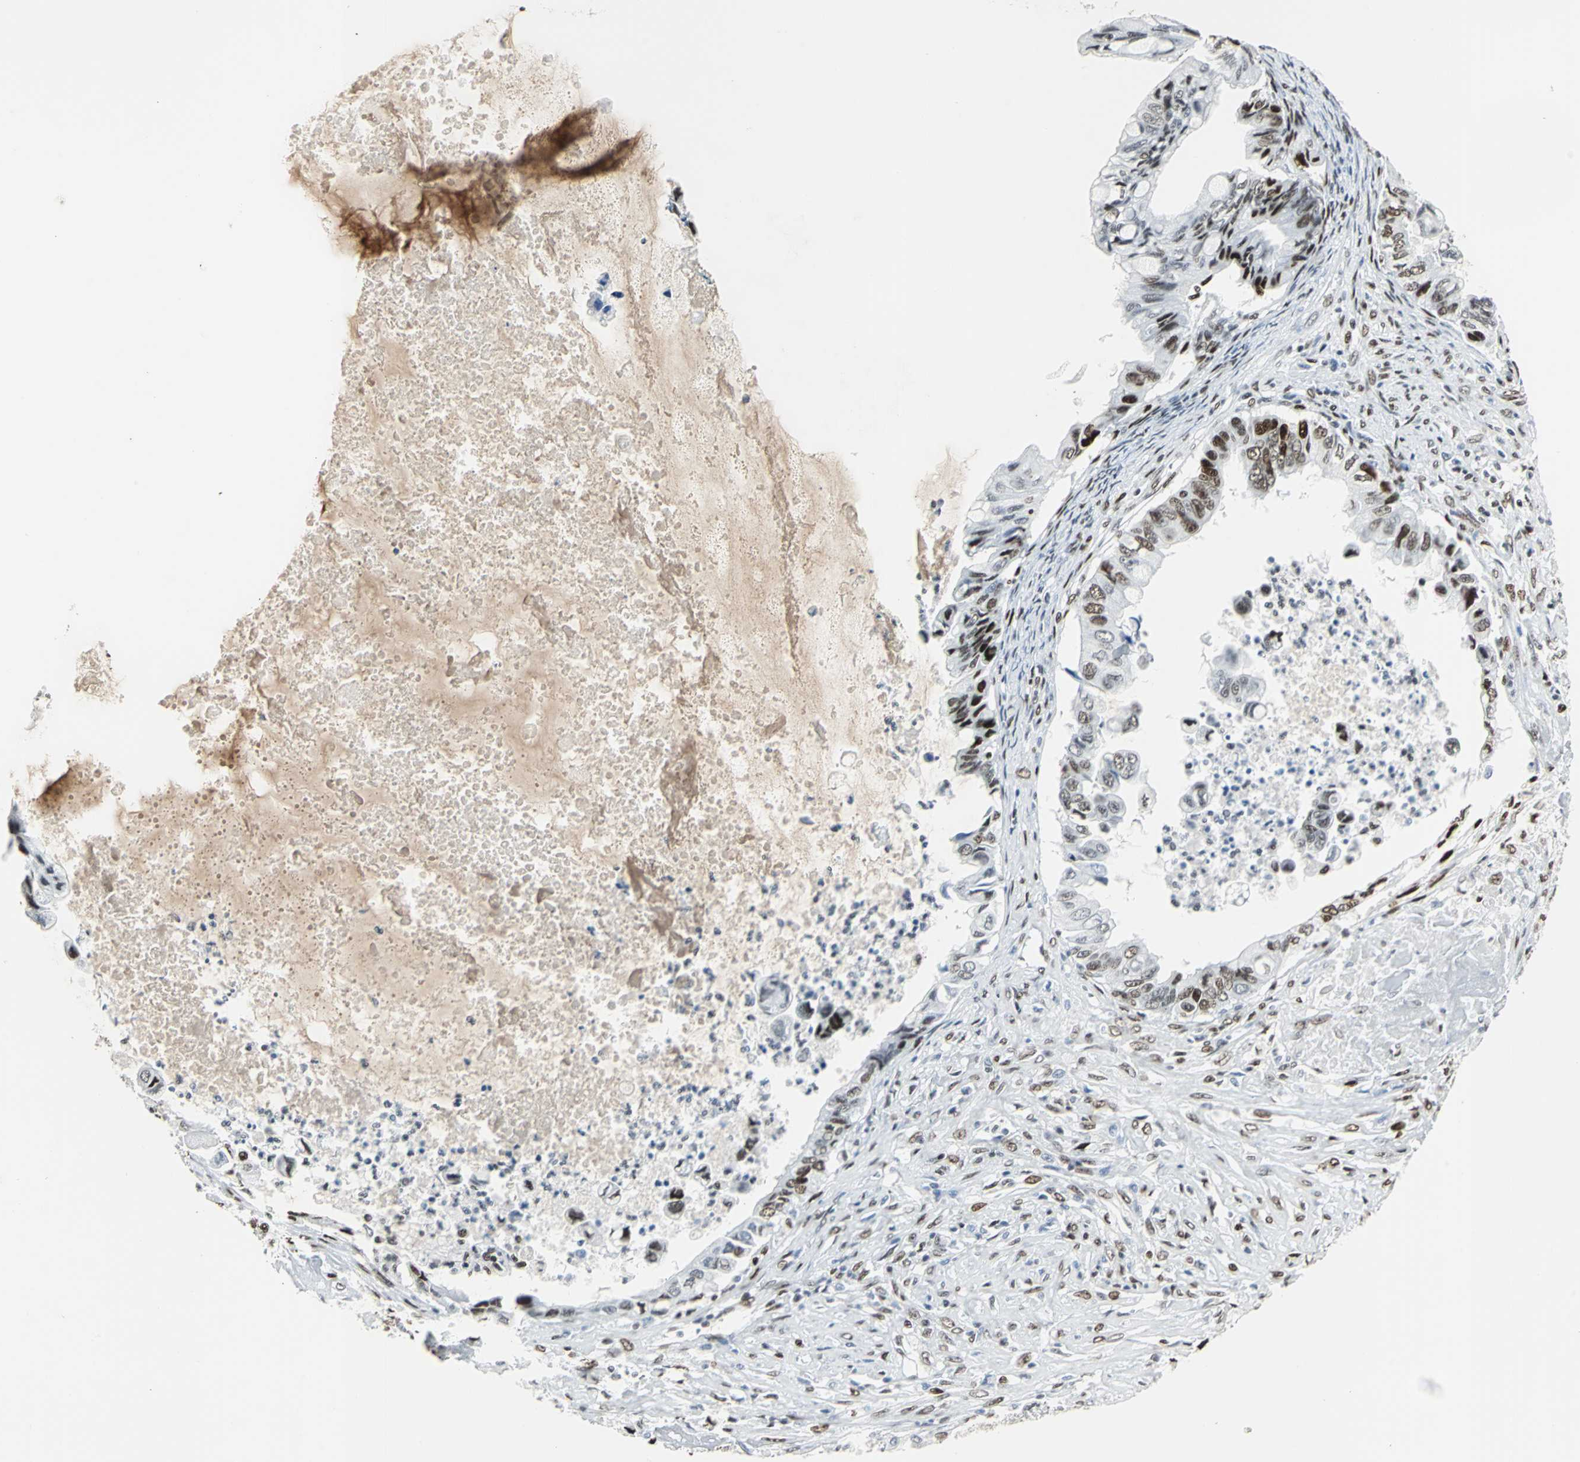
{"staining": {"intensity": "strong", "quantity": ">75%", "location": "nuclear"}, "tissue": "ovarian cancer", "cell_type": "Tumor cells", "image_type": "cancer", "snomed": [{"axis": "morphology", "description": "Cystadenocarcinoma, mucinous, NOS"}, {"axis": "topography", "description": "Ovary"}], "caption": "Immunohistochemical staining of mucinous cystadenocarcinoma (ovarian) reveals high levels of strong nuclear expression in approximately >75% of tumor cells. (IHC, brightfield microscopy, high magnification).", "gene": "HDAC2", "patient": {"sex": "female", "age": 80}}